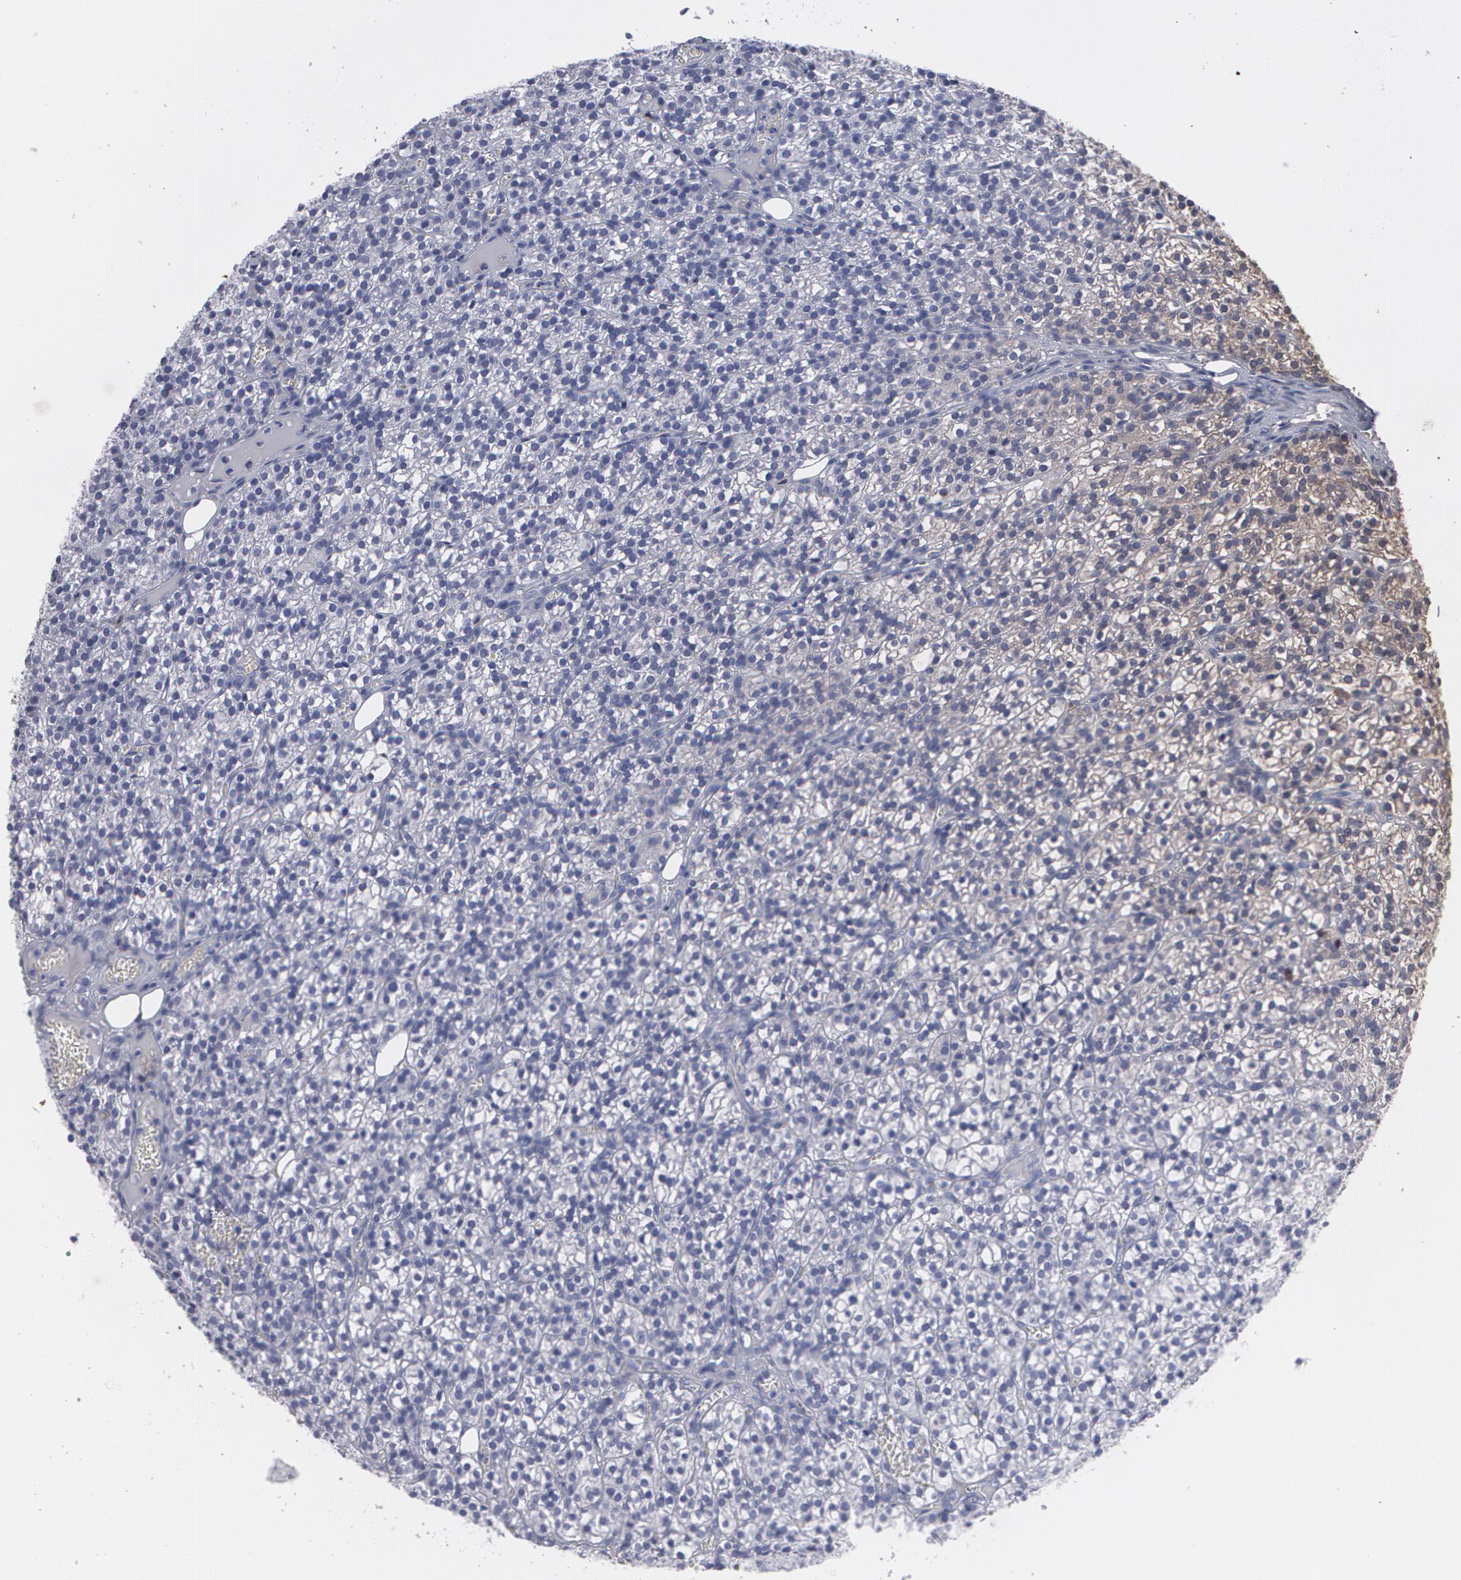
{"staining": {"intensity": "negative", "quantity": "none", "location": "none"}, "tissue": "parathyroid gland", "cell_type": "Glandular cells", "image_type": "normal", "snomed": [{"axis": "morphology", "description": "Normal tissue, NOS"}, {"axis": "topography", "description": "Parathyroid gland"}], "caption": "IHC histopathology image of normal parathyroid gland: parathyroid gland stained with DAB reveals no significant protein staining in glandular cells.", "gene": "ARF6", "patient": {"sex": "female", "age": 17}}